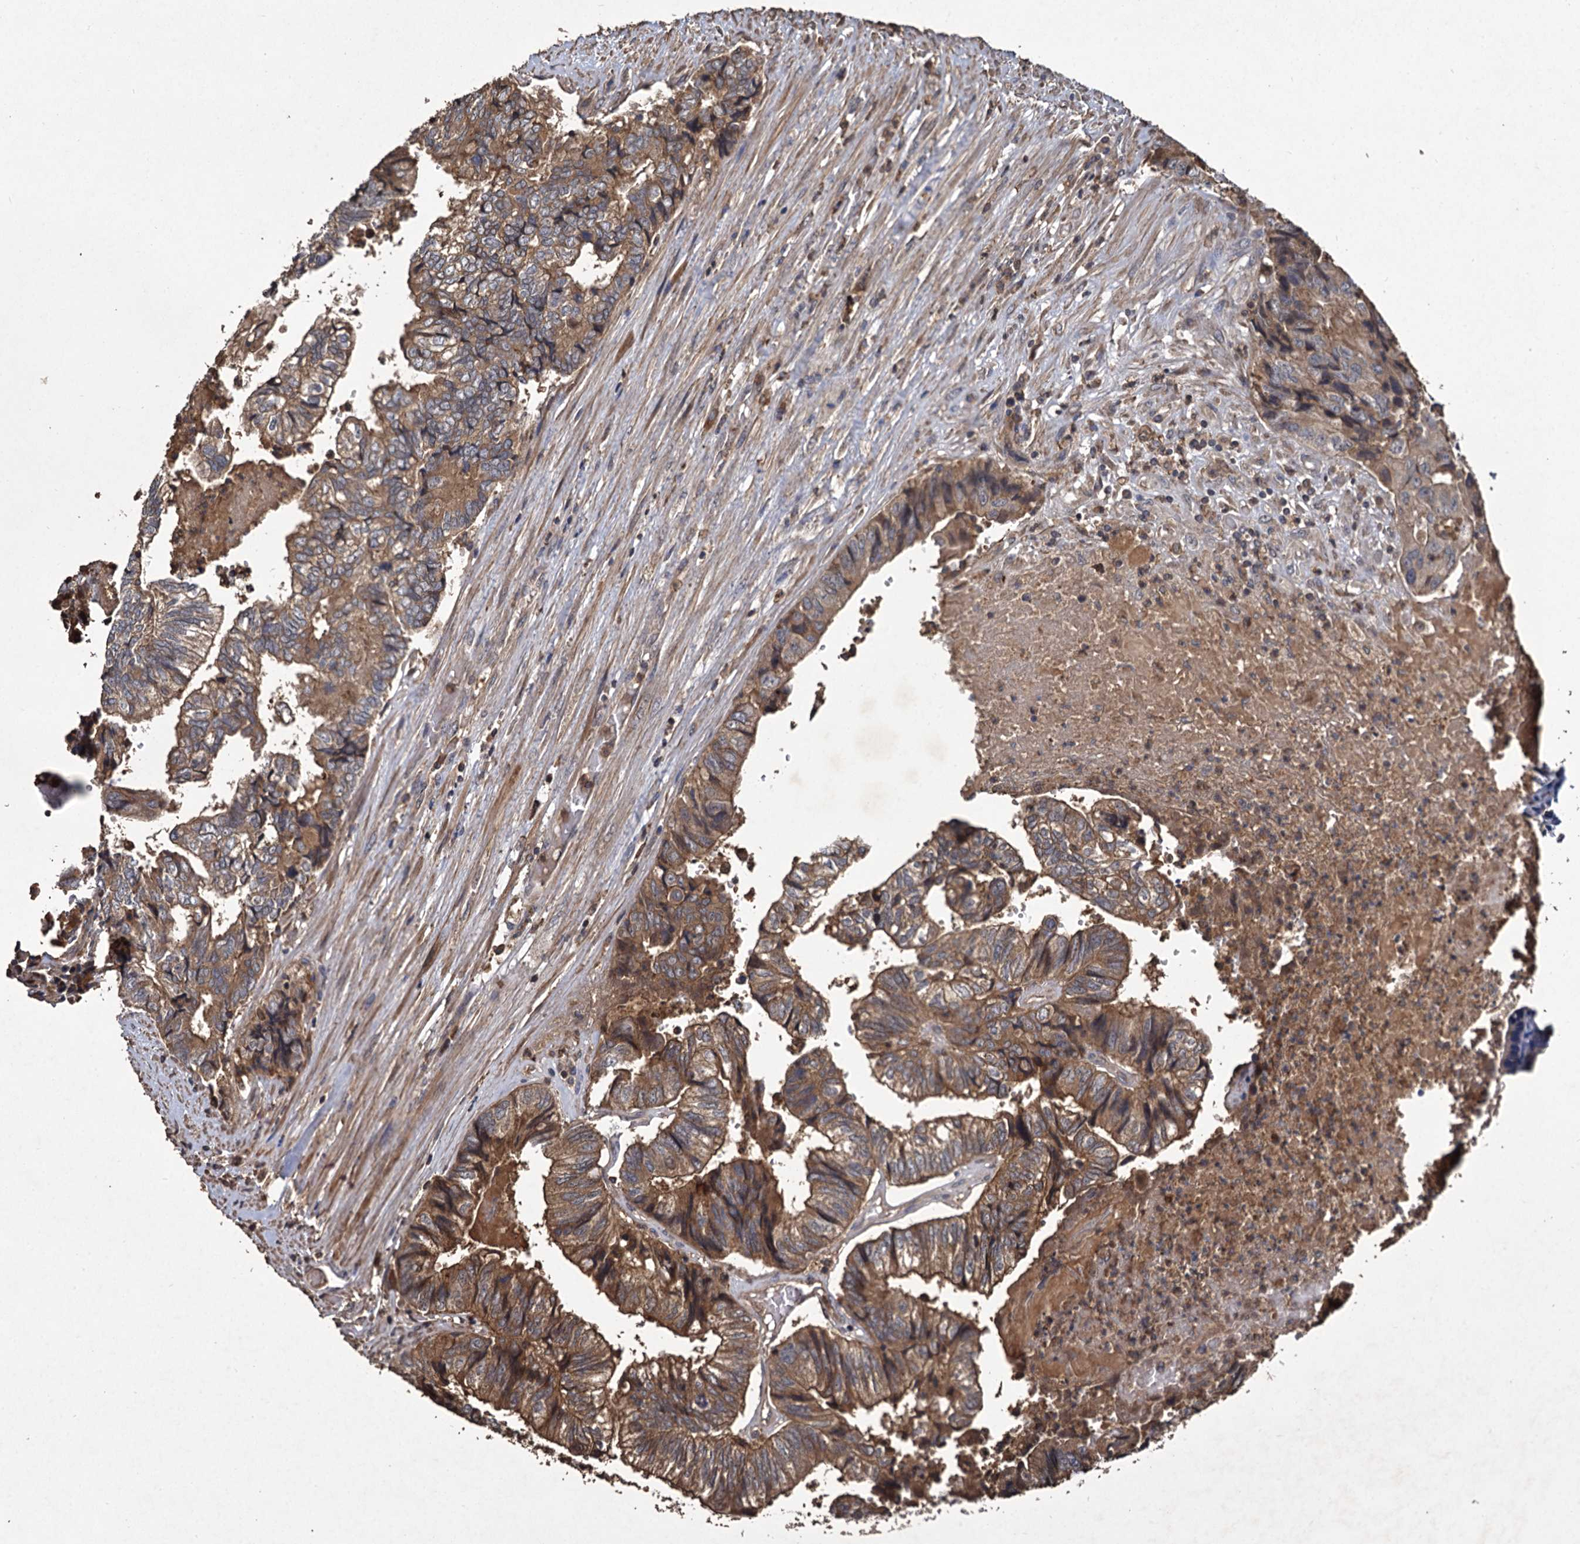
{"staining": {"intensity": "moderate", "quantity": ">75%", "location": "cytoplasmic/membranous"}, "tissue": "colorectal cancer", "cell_type": "Tumor cells", "image_type": "cancer", "snomed": [{"axis": "morphology", "description": "Adenocarcinoma, NOS"}, {"axis": "topography", "description": "Colon"}], "caption": "Immunohistochemistry staining of colorectal cancer (adenocarcinoma), which demonstrates medium levels of moderate cytoplasmic/membranous staining in approximately >75% of tumor cells indicating moderate cytoplasmic/membranous protein expression. The staining was performed using DAB (brown) for protein detection and nuclei were counterstained in hematoxylin (blue).", "gene": "GCLC", "patient": {"sex": "female", "age": 67}}